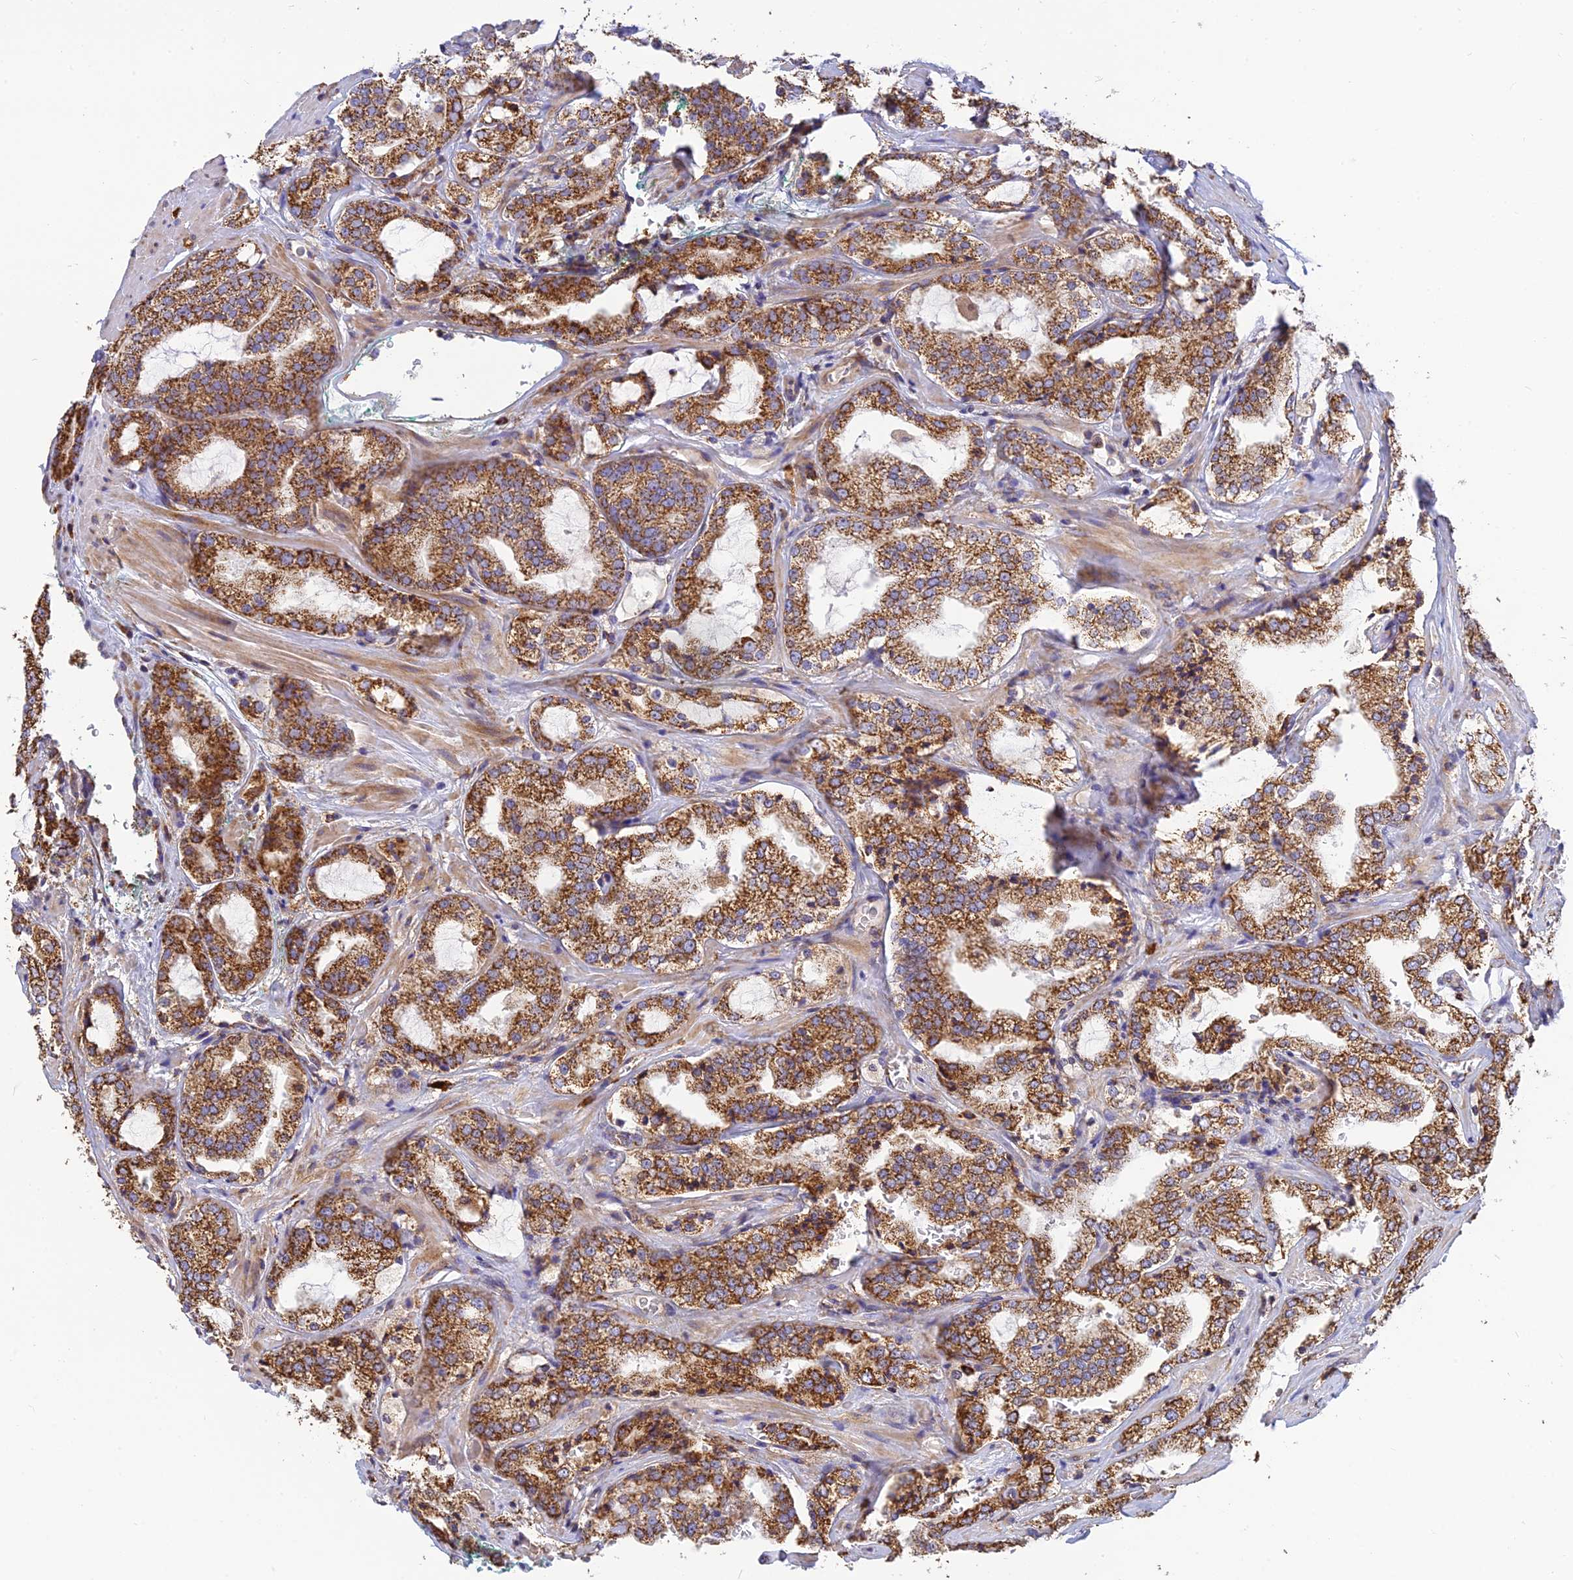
{"staining": {"intensity": "strong", "quantity": ">75%", "location": "cytoplasmic/membranous"}, "tissue": "prostate cancer", "cell_type": "Tumor cells", "image_type": "cancer", "snomed": [{"axis": "morphology", "description": "Adenocarcinoma, High grade"}, {"axis": "topography", "description": "Prostate"}], "caption": "DAB immunohistochemical staining of prostate cancer (high-grade adenocarcinoma) exhibits strong cytoplasmic/membranous protein staining in approximately >75% of tumor cells.", "gene": "THUMPD2", "patient": {"sex": "male", "age": 64}}